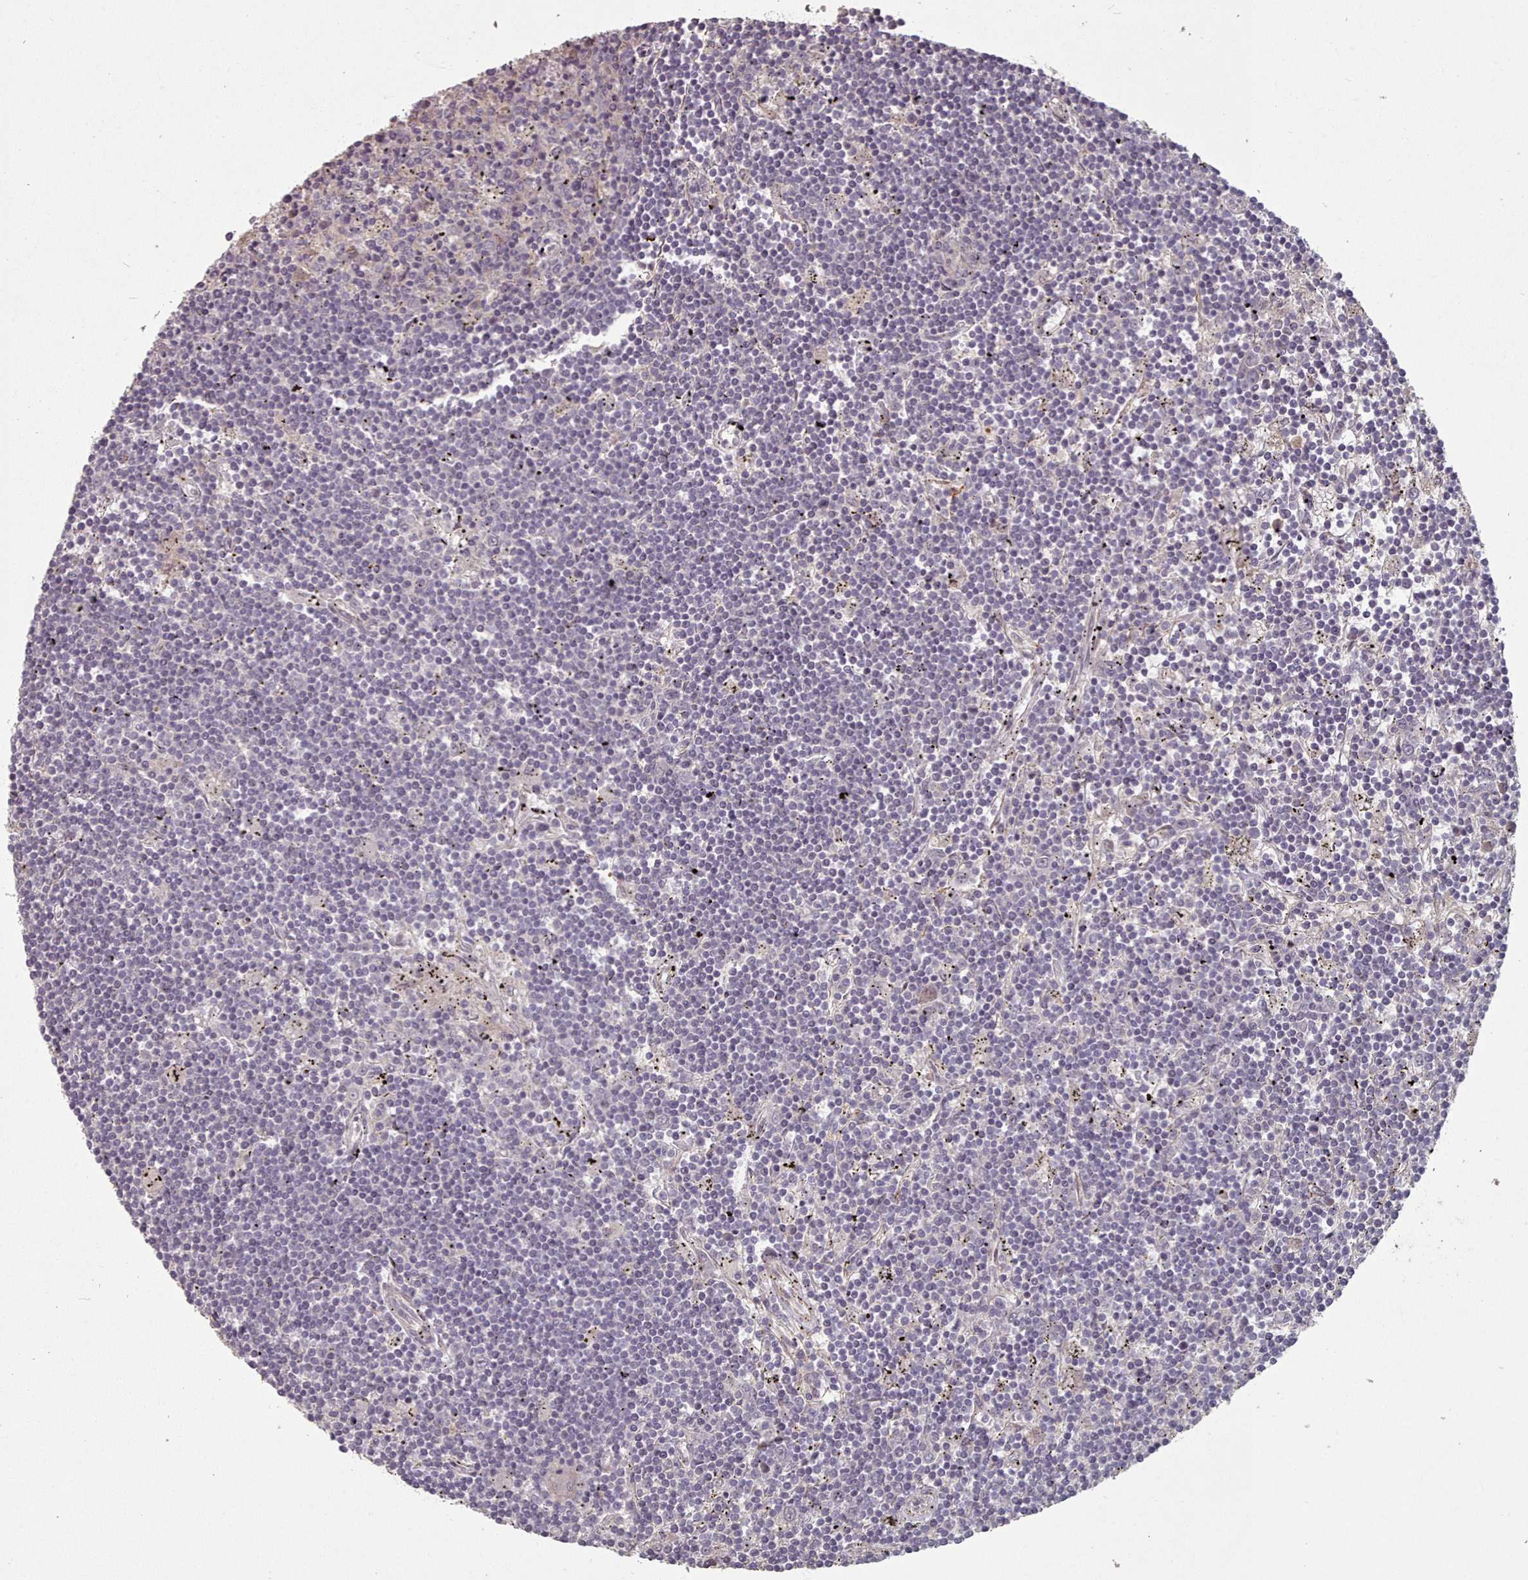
{"staining": {"intensity": "negative", "quantity": "none", "location": "none"}, "tissue": "lymphoma", "cell_type": "Tumor cells", "image_type": "cancer", "snomed": [{"axis": "morphology", "description": "Malignant lymphoma, non-Hodgkin's type, Low grade"}, {"axis": "topography", "description": "Spleen"}], "caption": "Tumor cells are negative for brown protein staining in lymphoma.", "gene": "ERCC6L", "patient": {"sex": "male", "age": 76}}